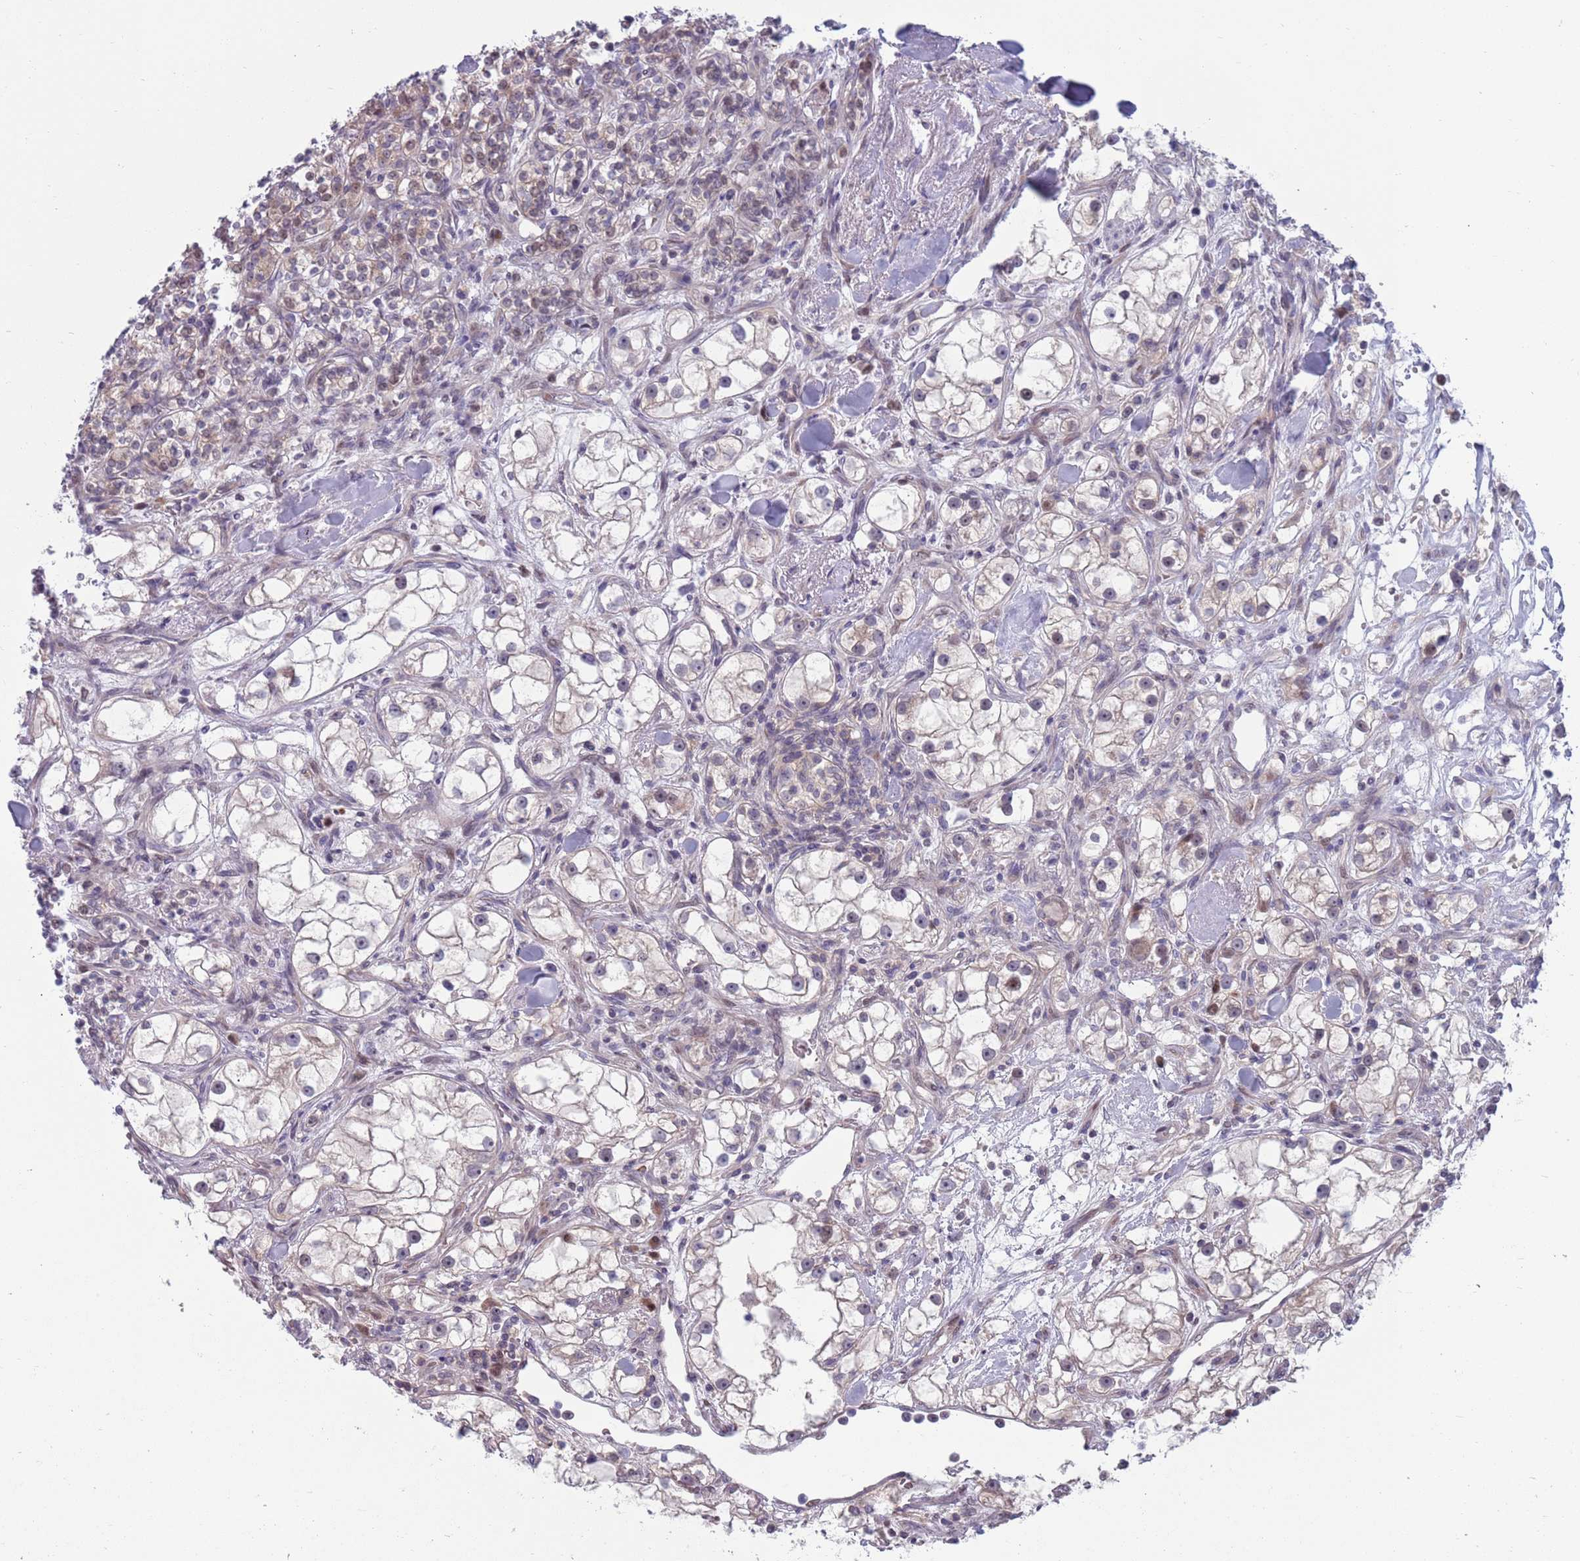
{"staining": {"intensity": "negative", "quantity": "none", "location": "none"}, "tissue": "renal cancer", "cell_type": "Tumor cells", "image_type": "cancer", "snomed": [{"axis": "morphology", "description": "Adenocarcinoma, NOS"}, {"axis": "topography", "description": "Kidney"}], "caption": "Protein analysis of renal cancer (adenocarcinoma) exhibits no significant positivity in tumor cells.", "gene": "CLNS1A", "patient": {"sex": "male", "age": 77}}